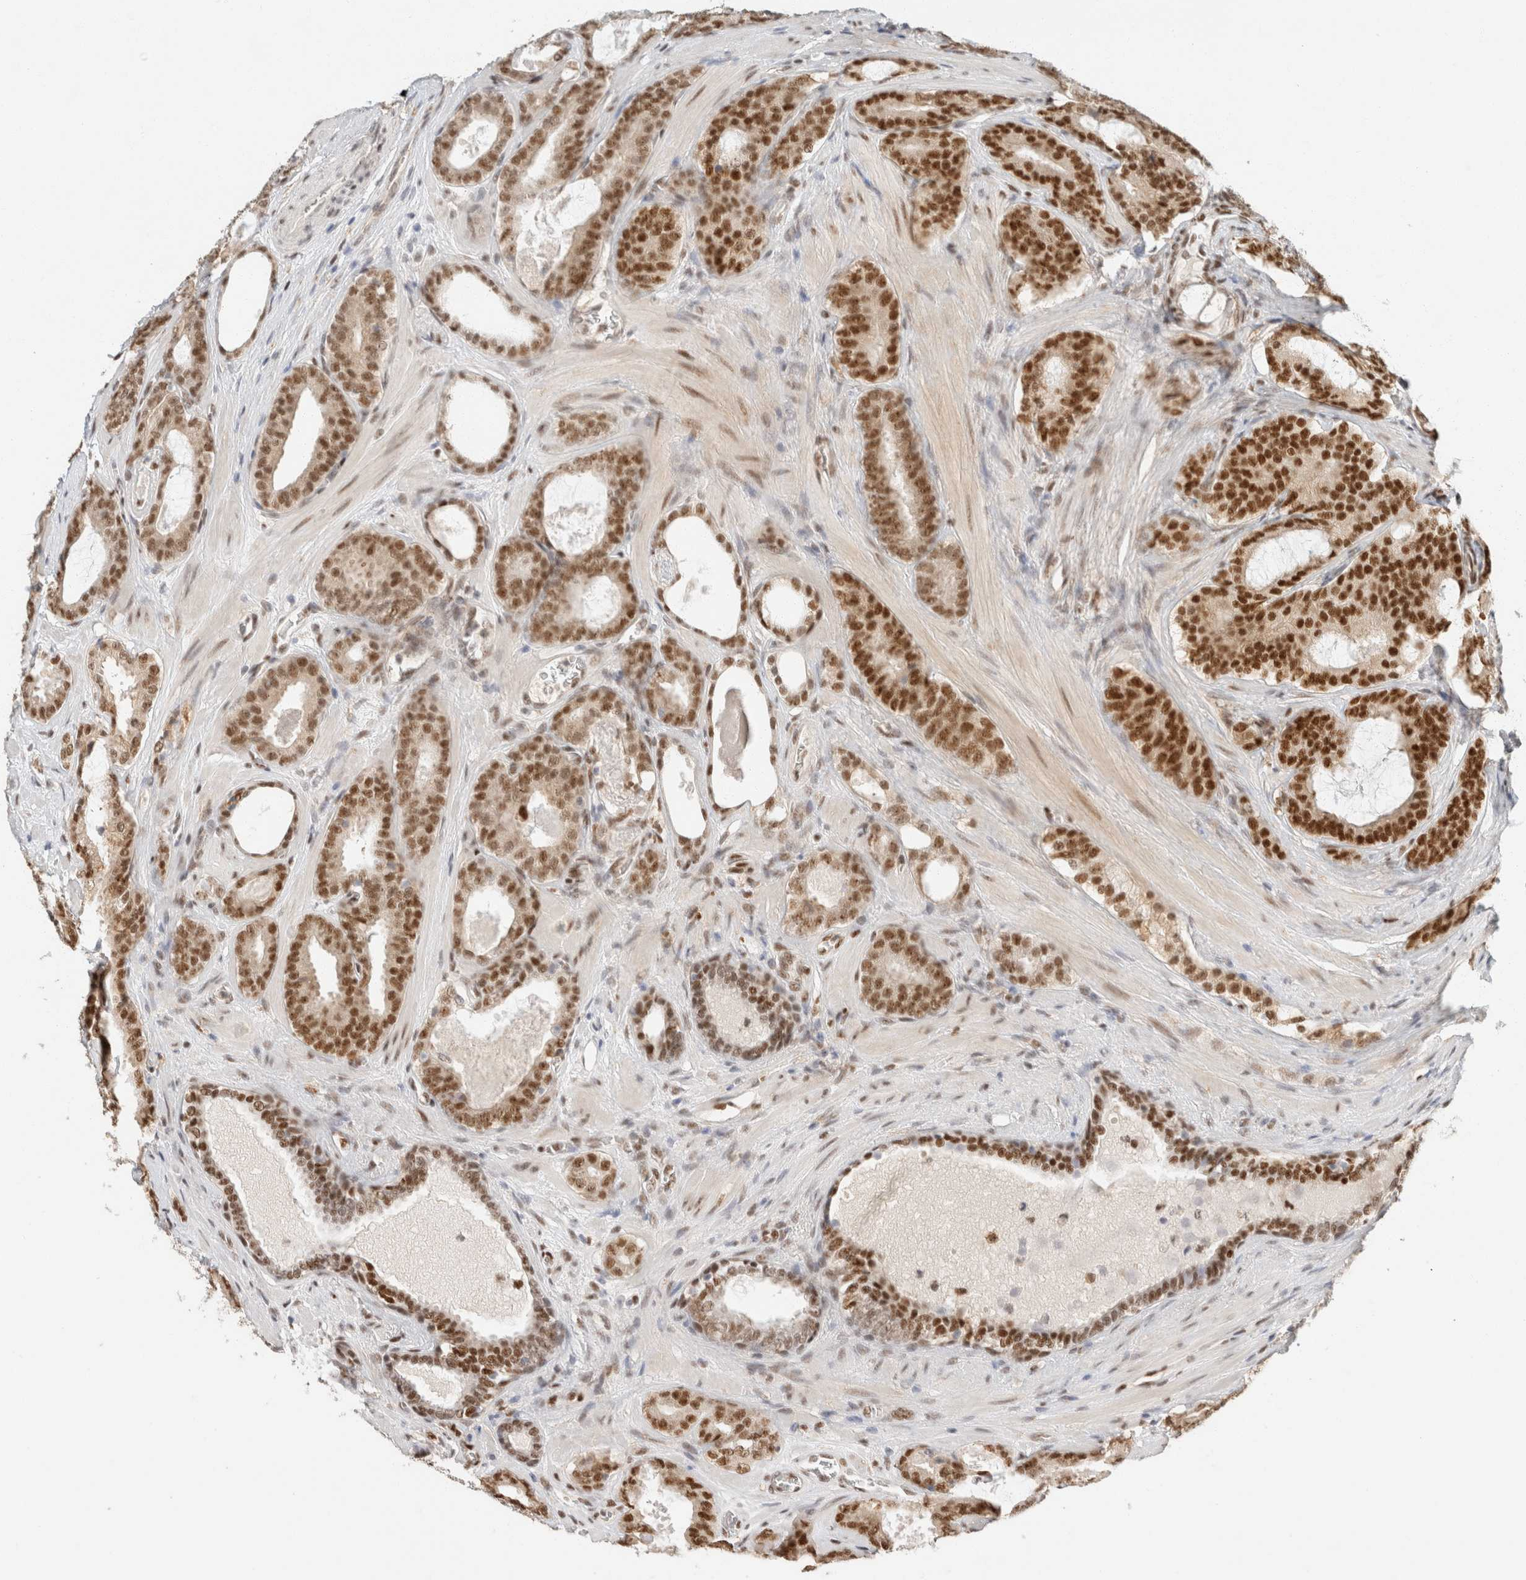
{"staining": {"intensity": "strong", "quantity": ">75%", "location": "nuclear"}, "tissue": "prostate cancer", "cell_type": "Tumor cells", "image_type": "cancer", "snomed": [{"axis": "morphology", "description": "Adenocarcinoma, High grade"}, {"axis": "topography", "description": "Prostate"}], "caption": "A photomicrograph of human adenocarcinoma (high-grade) (prostate) stained for a protein displays strong nuclear brown staining in tumor cells.", "gene": "ZNF768", "patient": {"sex": "male", "age": 60}}